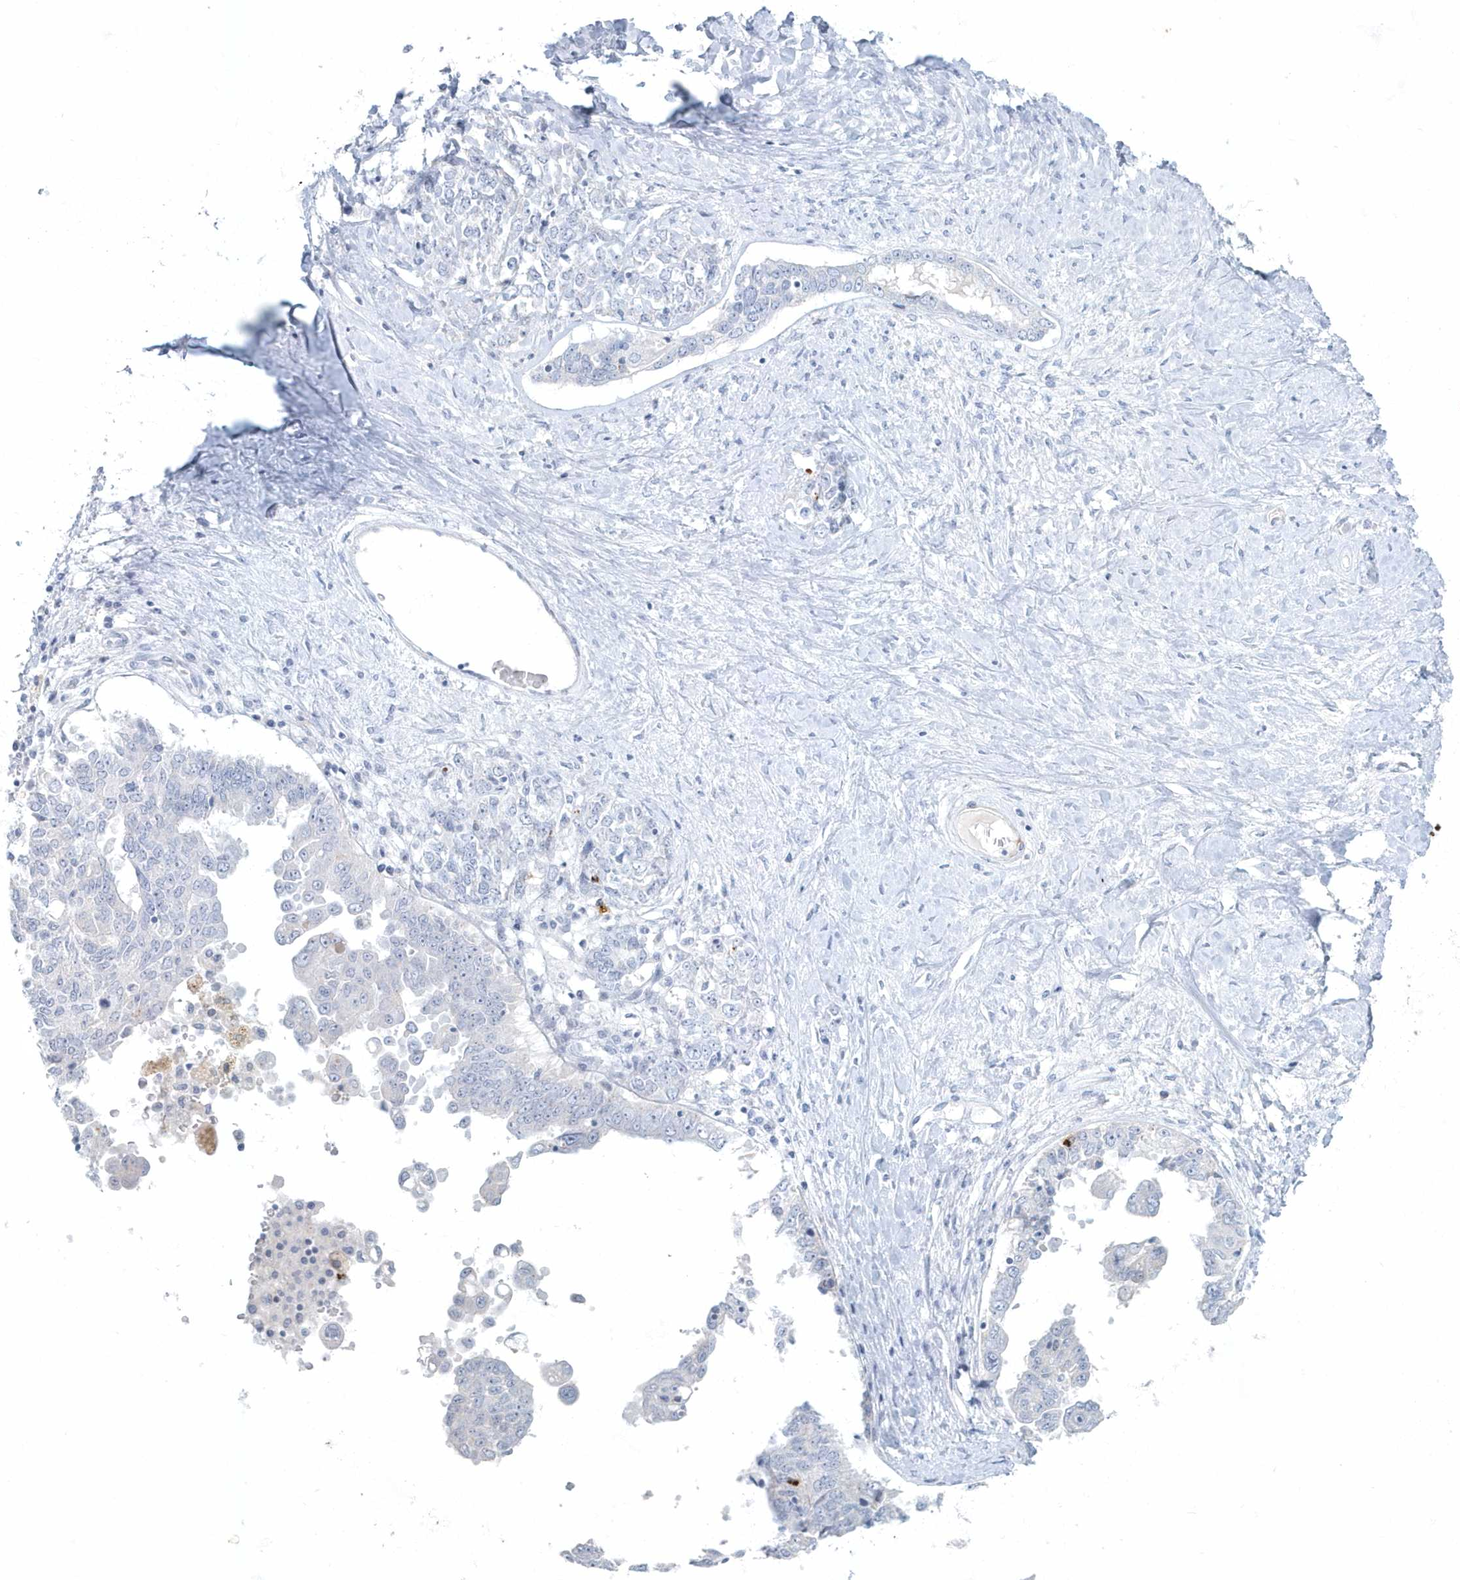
{"staining": {"intensity": "negative", "quantity": "none", "location": "none"}, "tissue": "ovarian cancer", "cell_type": "Tumor cells", "image_type": "cancer", "snomed": [{"axis": "morphology", "description": "Carcinoma, endometroid"}, {"axis": "topography", "description": "Ovary"}], "caption": "An IHC image of ovarian cancer is shown. There is no staining in tumor cells of ovarian cancer.", "gene": "MYOT", "patient": {"sex": "female", "age": 62}}